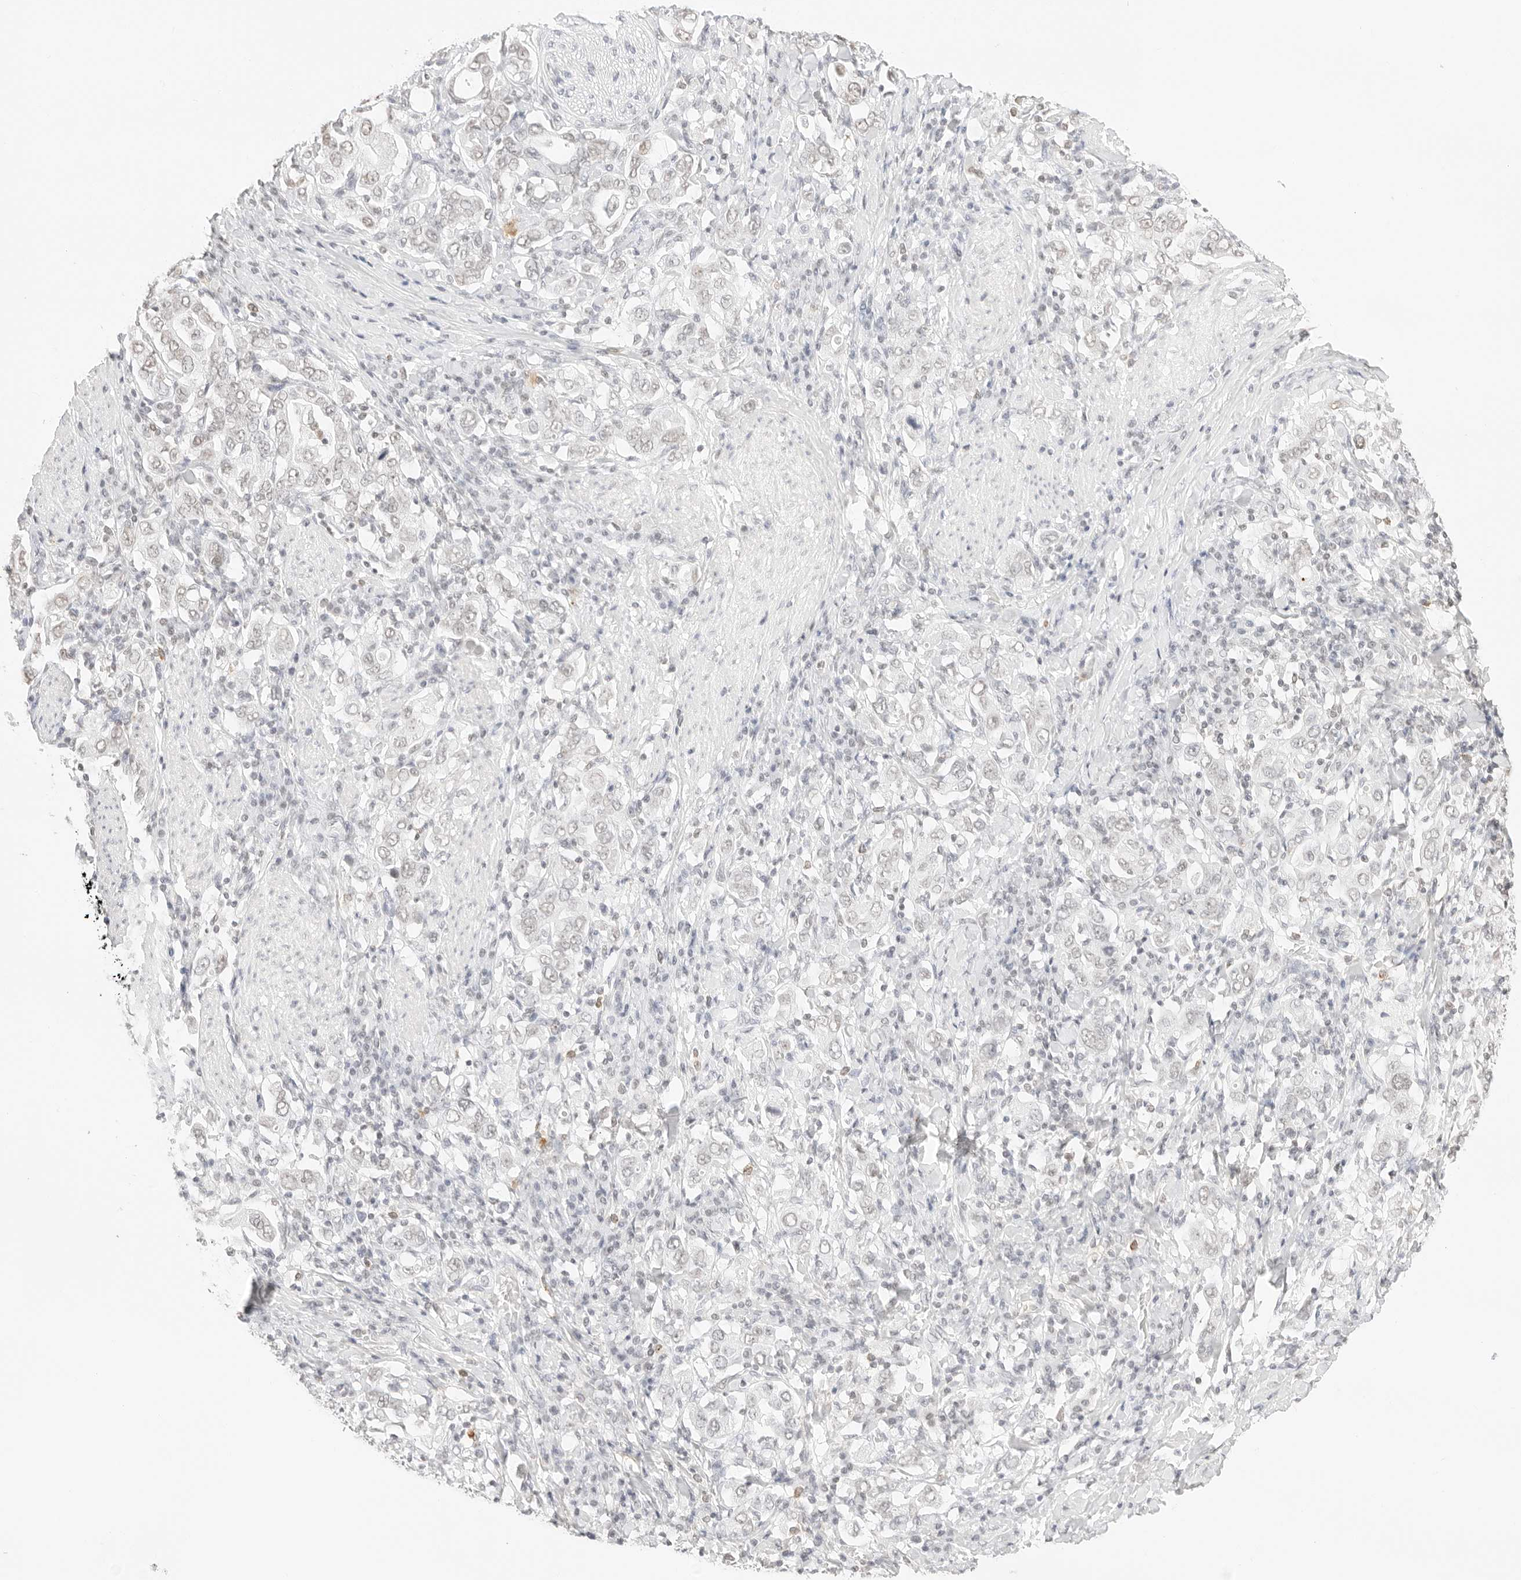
{"staining": {"intensity": "negative", "quantity": "none", "location": "none"}, "tissue": "stomach cancer", "cell_type": "Tumor cells", "image_type": "cancer", "snomed": [{"axis": "morphology", "description": "Adenocarcinoma, NOS"}, {"axis": "topography", "description": "Stomach, upper"}], "caption": "Stomach cancer was stained to show a protein in brown. There is no significant expression in tumor cells. (DAB IHC visualized using brightfield microscopy, high magnification).", "gene": "FBLN5", "patient": {"sex": "male", "age": 62}}